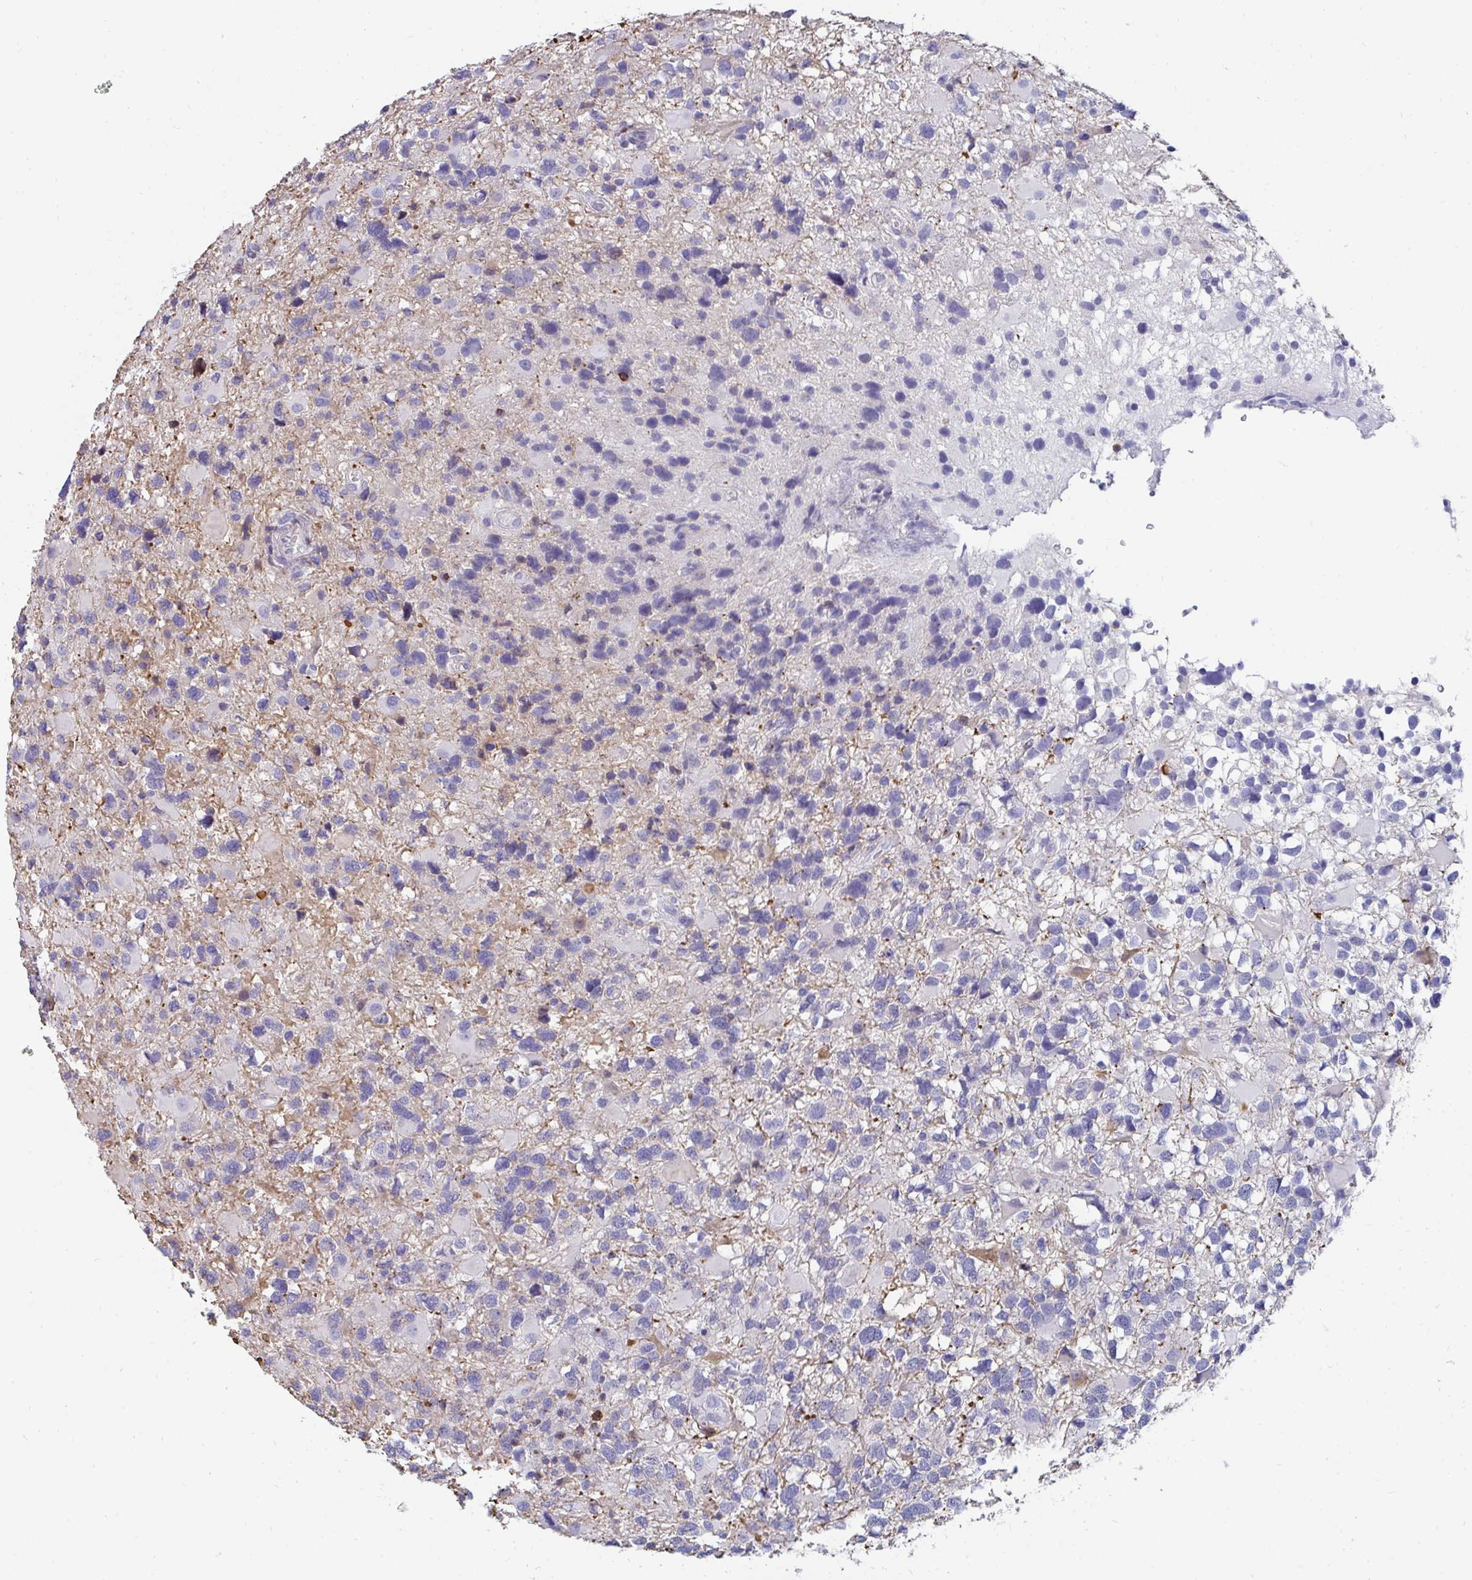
{"staining": {"intensity": "negative", "quantity": "none", "location": "none"}, "tissue": "glioma", "cell_type": "Tumor cells", "image_type": "cancer", "snomed": [{"axis": "morphology", "description": "Glioma, malignant, High grade"}, {"axis": "topography", "description": "Brain"}], "caption": "Immunohistochemical staining of glioma displays no significant staining in tumor cells.", "gene": "CD7", "patient": {"sex": "male", "age": 54}}